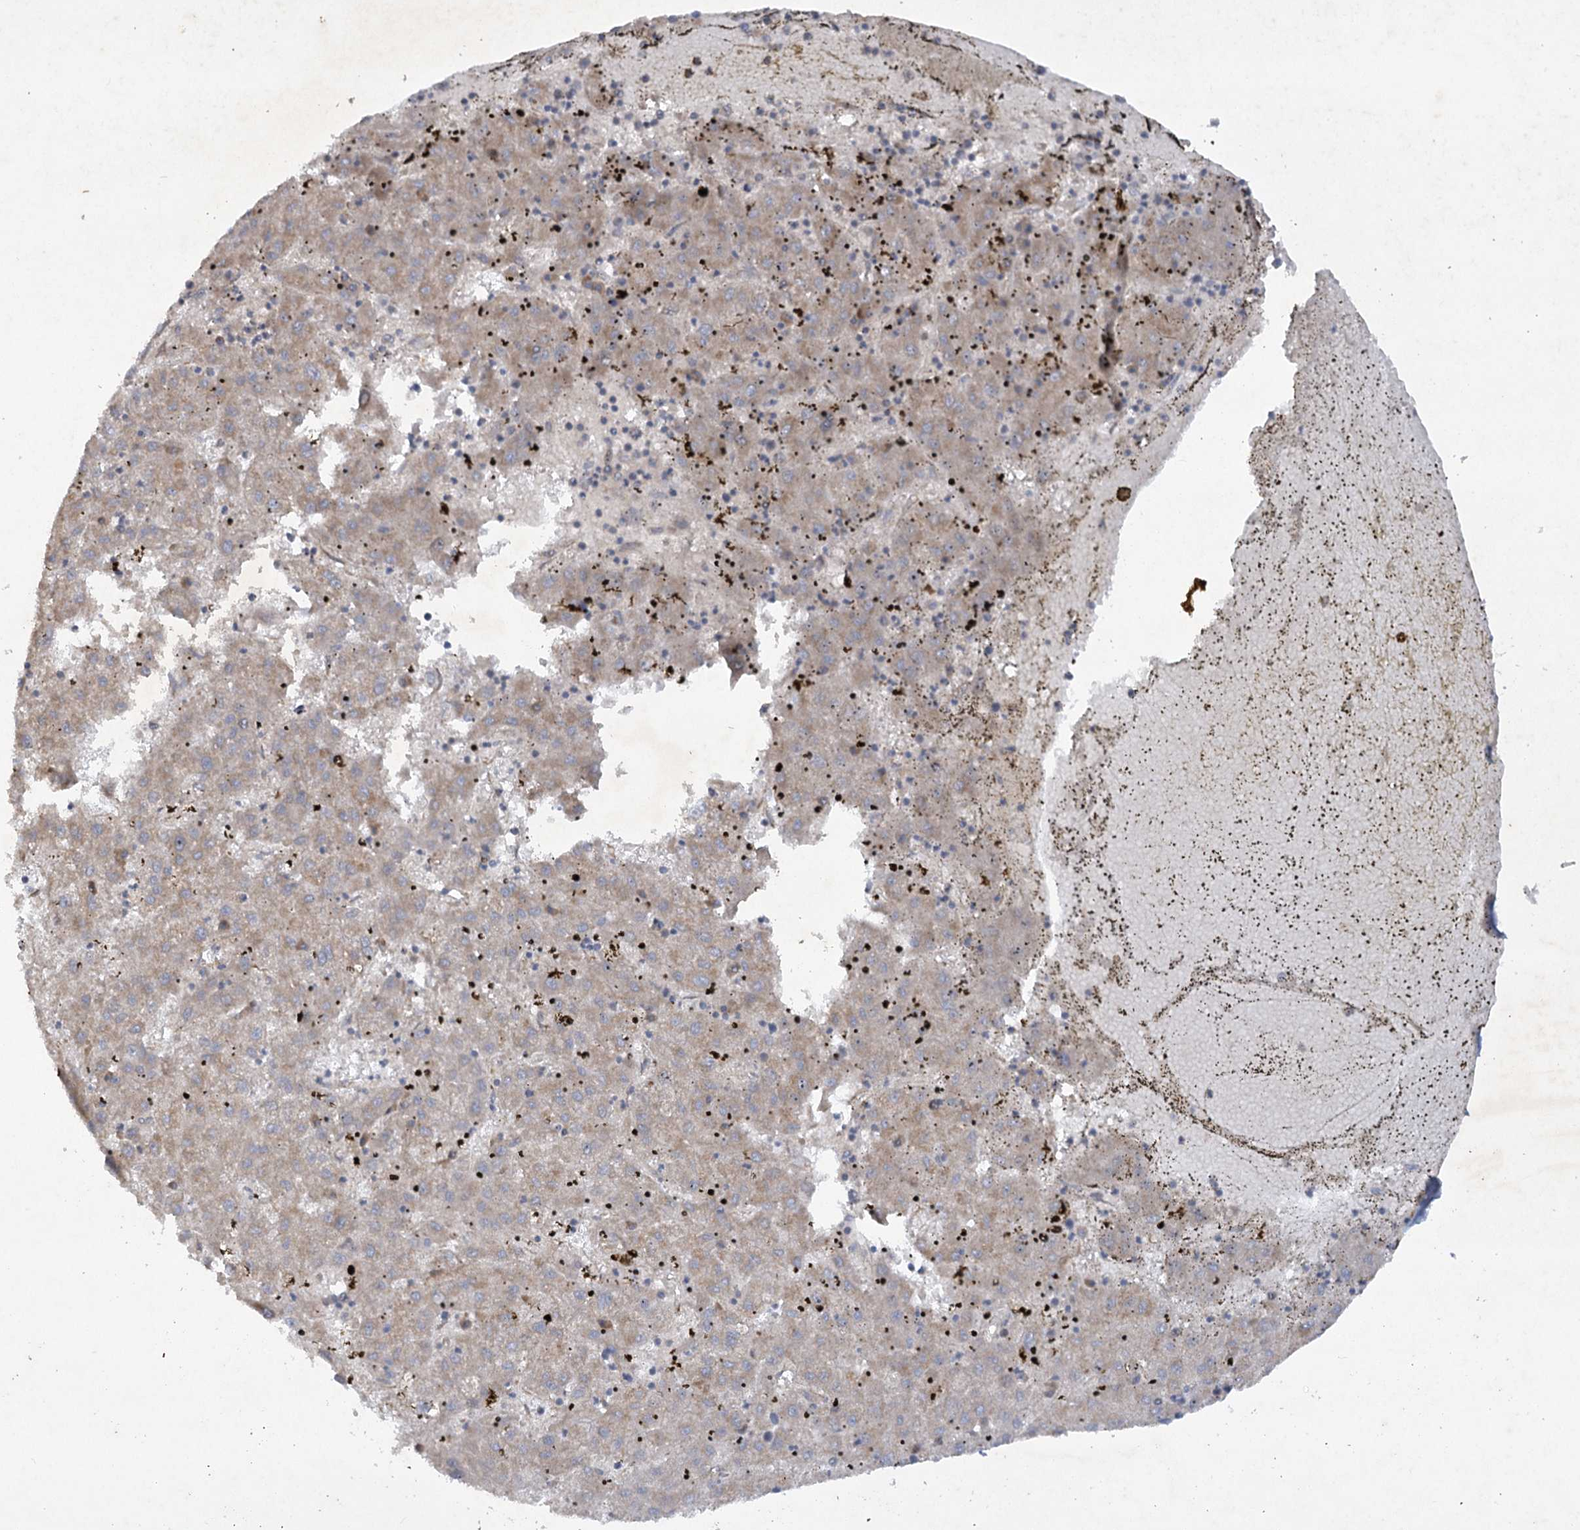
{"staining": {"intensity": "moderate", "quantity": ">75%", "location": "cytoplasmic/membranous"}, "tissue": "liver cancer", "cell_type": "Tumor cells", "image_type": "cancer", "snomed": [{"axis": "morphology", "description": "Carcinoma, Hepatocellular, NOS"}, {"axis": "topography", "description": "Liver"}], "caption": "Tumor cells reveal moderate cytoplasmic/membranous positivity in approximately >75% of cells in hepatocellular carcinoma (liver).", "gene": "TRAF3IP1", "patient": {"sex": "male", "age": 72}}